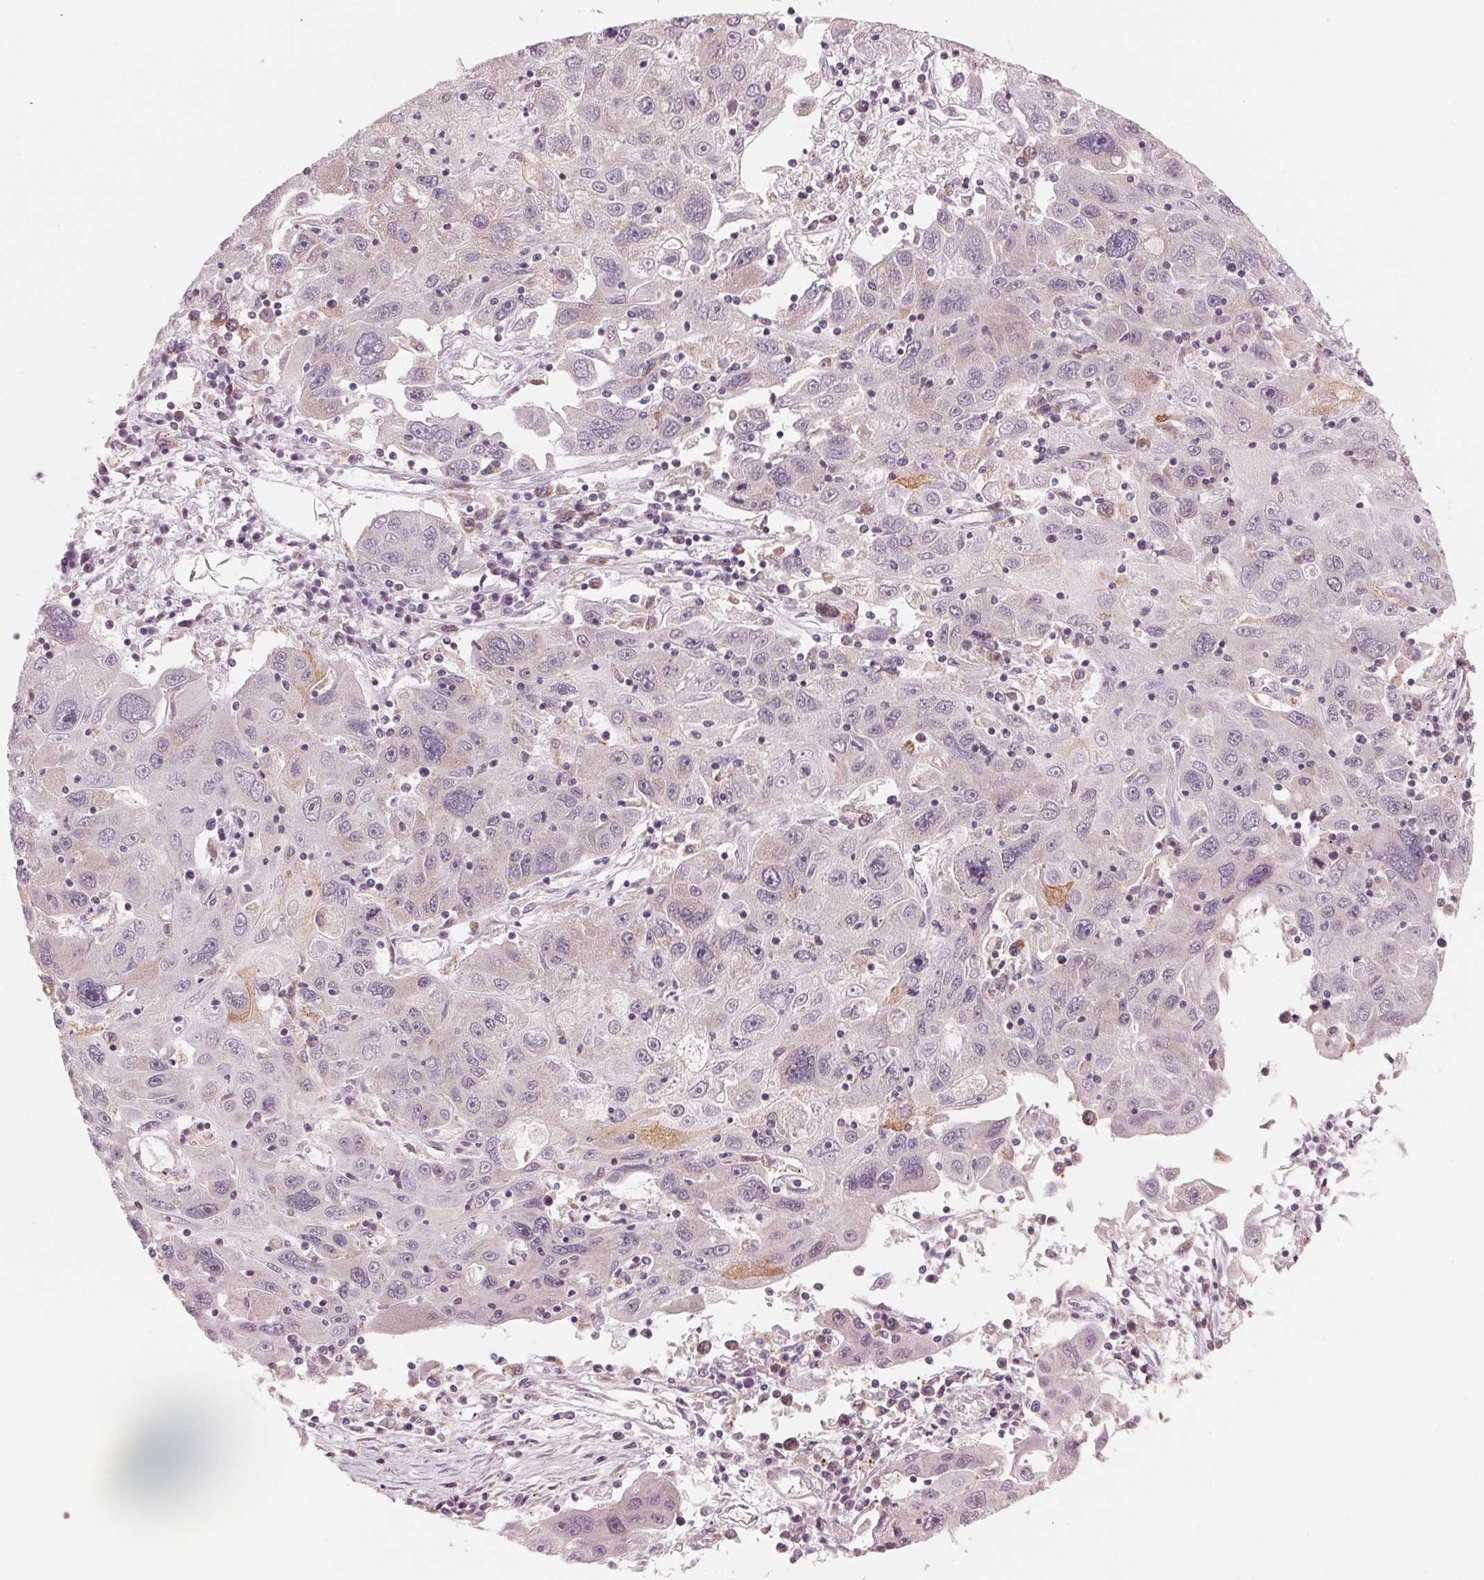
{"staining": {"intensity": "negative", "quantity": "none", "location": "none"}, "tissue": "stomach cancer", "cell_type": "Tumor cells", "image_type": "cancer", "snomed": [{"axis": "morphology", "description": "Adenocarcinoma, NOS"}, {"axis": "topography", "description": "Stomach"}], "caption": "Stomach cancer (adenocarcinoma) was stained to show a protein in brown. There is no significant expression in tumor cells.", "gene": "GIGYF2", "patient": {"sex": "male", "age": 56}}